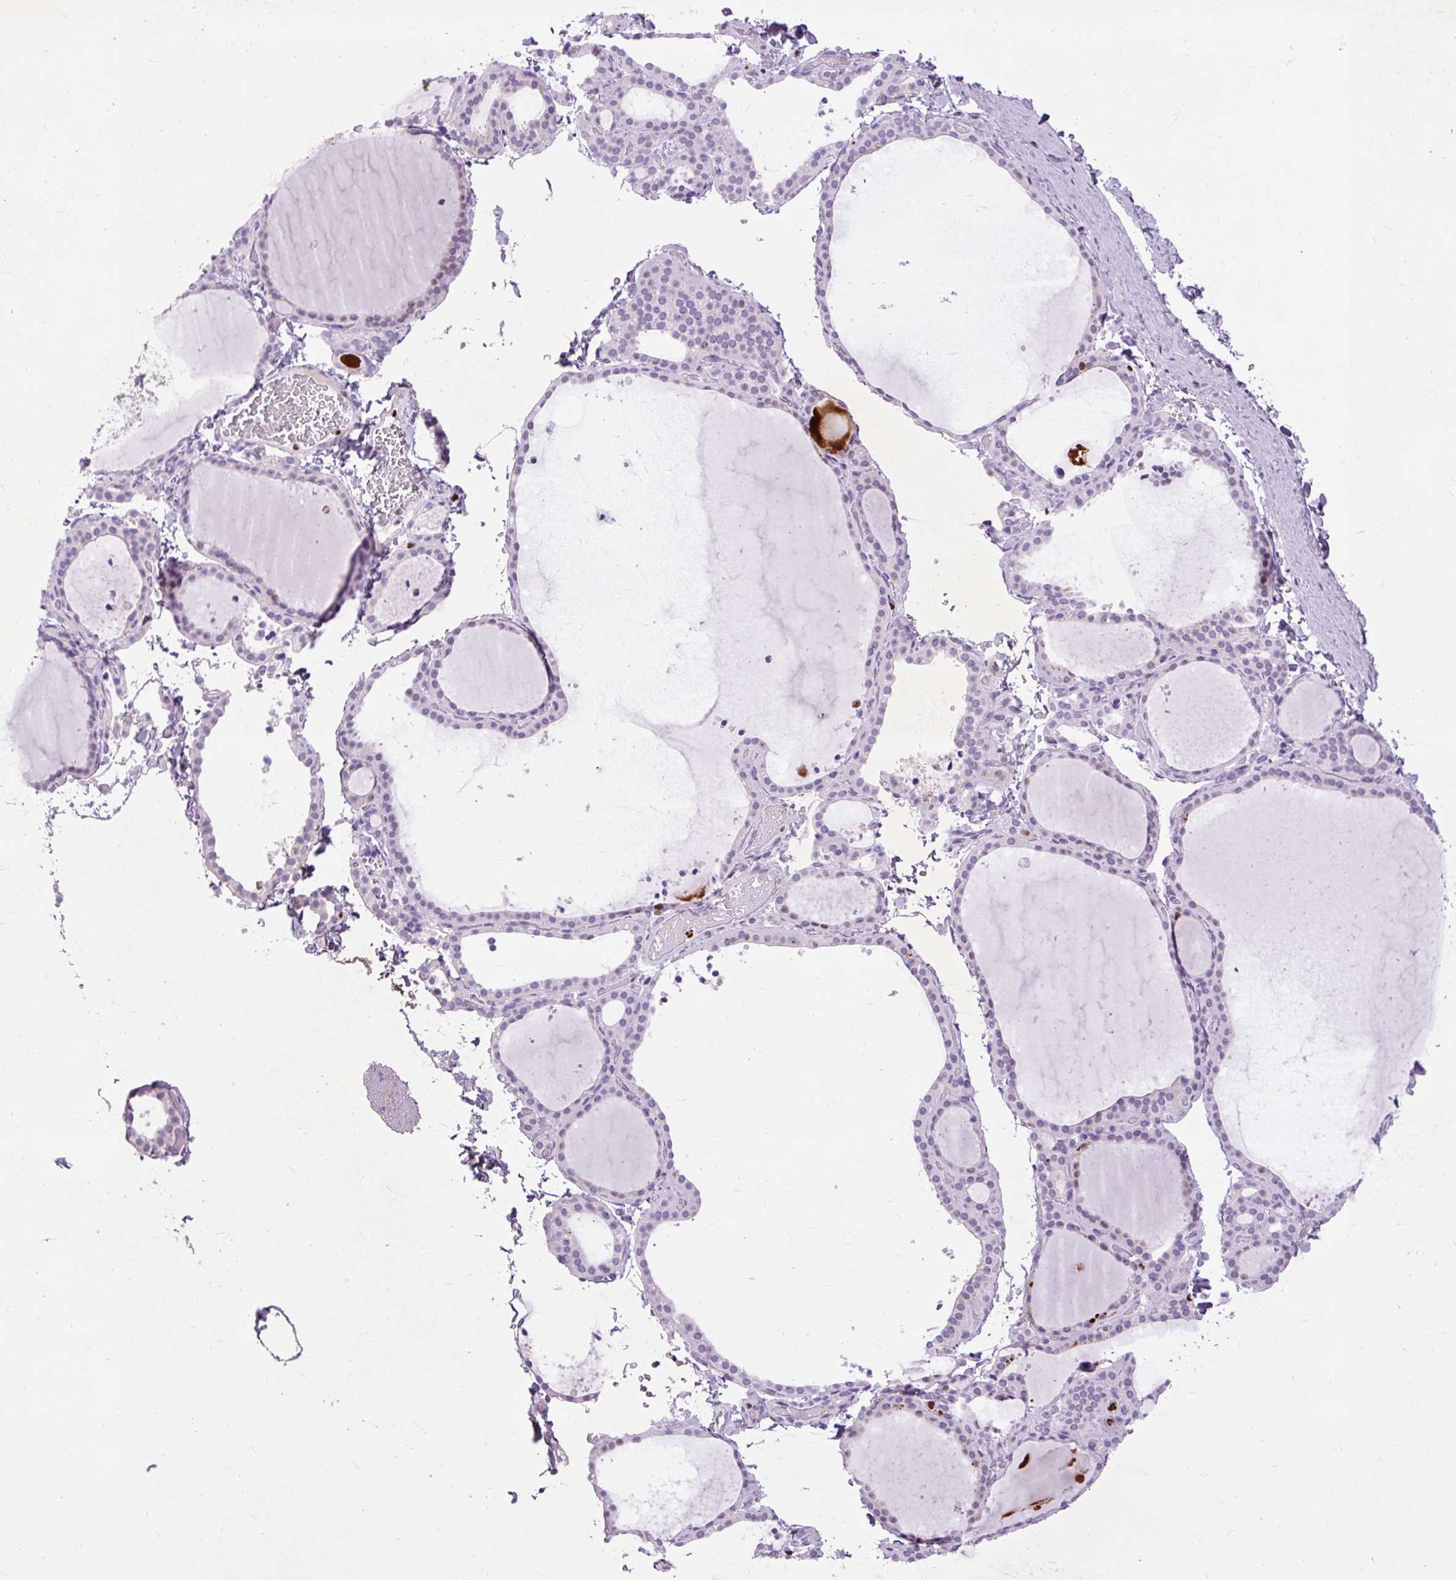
{"staining": {"intensity": "negative", "quantity": "none", "location": "none"}, "tissue": "thyroid gland", "cell_type": "Glandular cells", "image_type": "normal", "snomed": [{"axis": "morphology", "description": "Normal tissue, NOS"}, {"axis": "topography", "description": "Thyroid gland"}], "caption": "An IHC histopathology image of unremarkable thyroid gland is shown. There is no staining in glandular cells of thyroid gland. (DAB immunohistochemistry visualized using brightfield microscopy, high magnification).", "gene": "SPC24", "patient": {"sex": "female", "age": 22}}